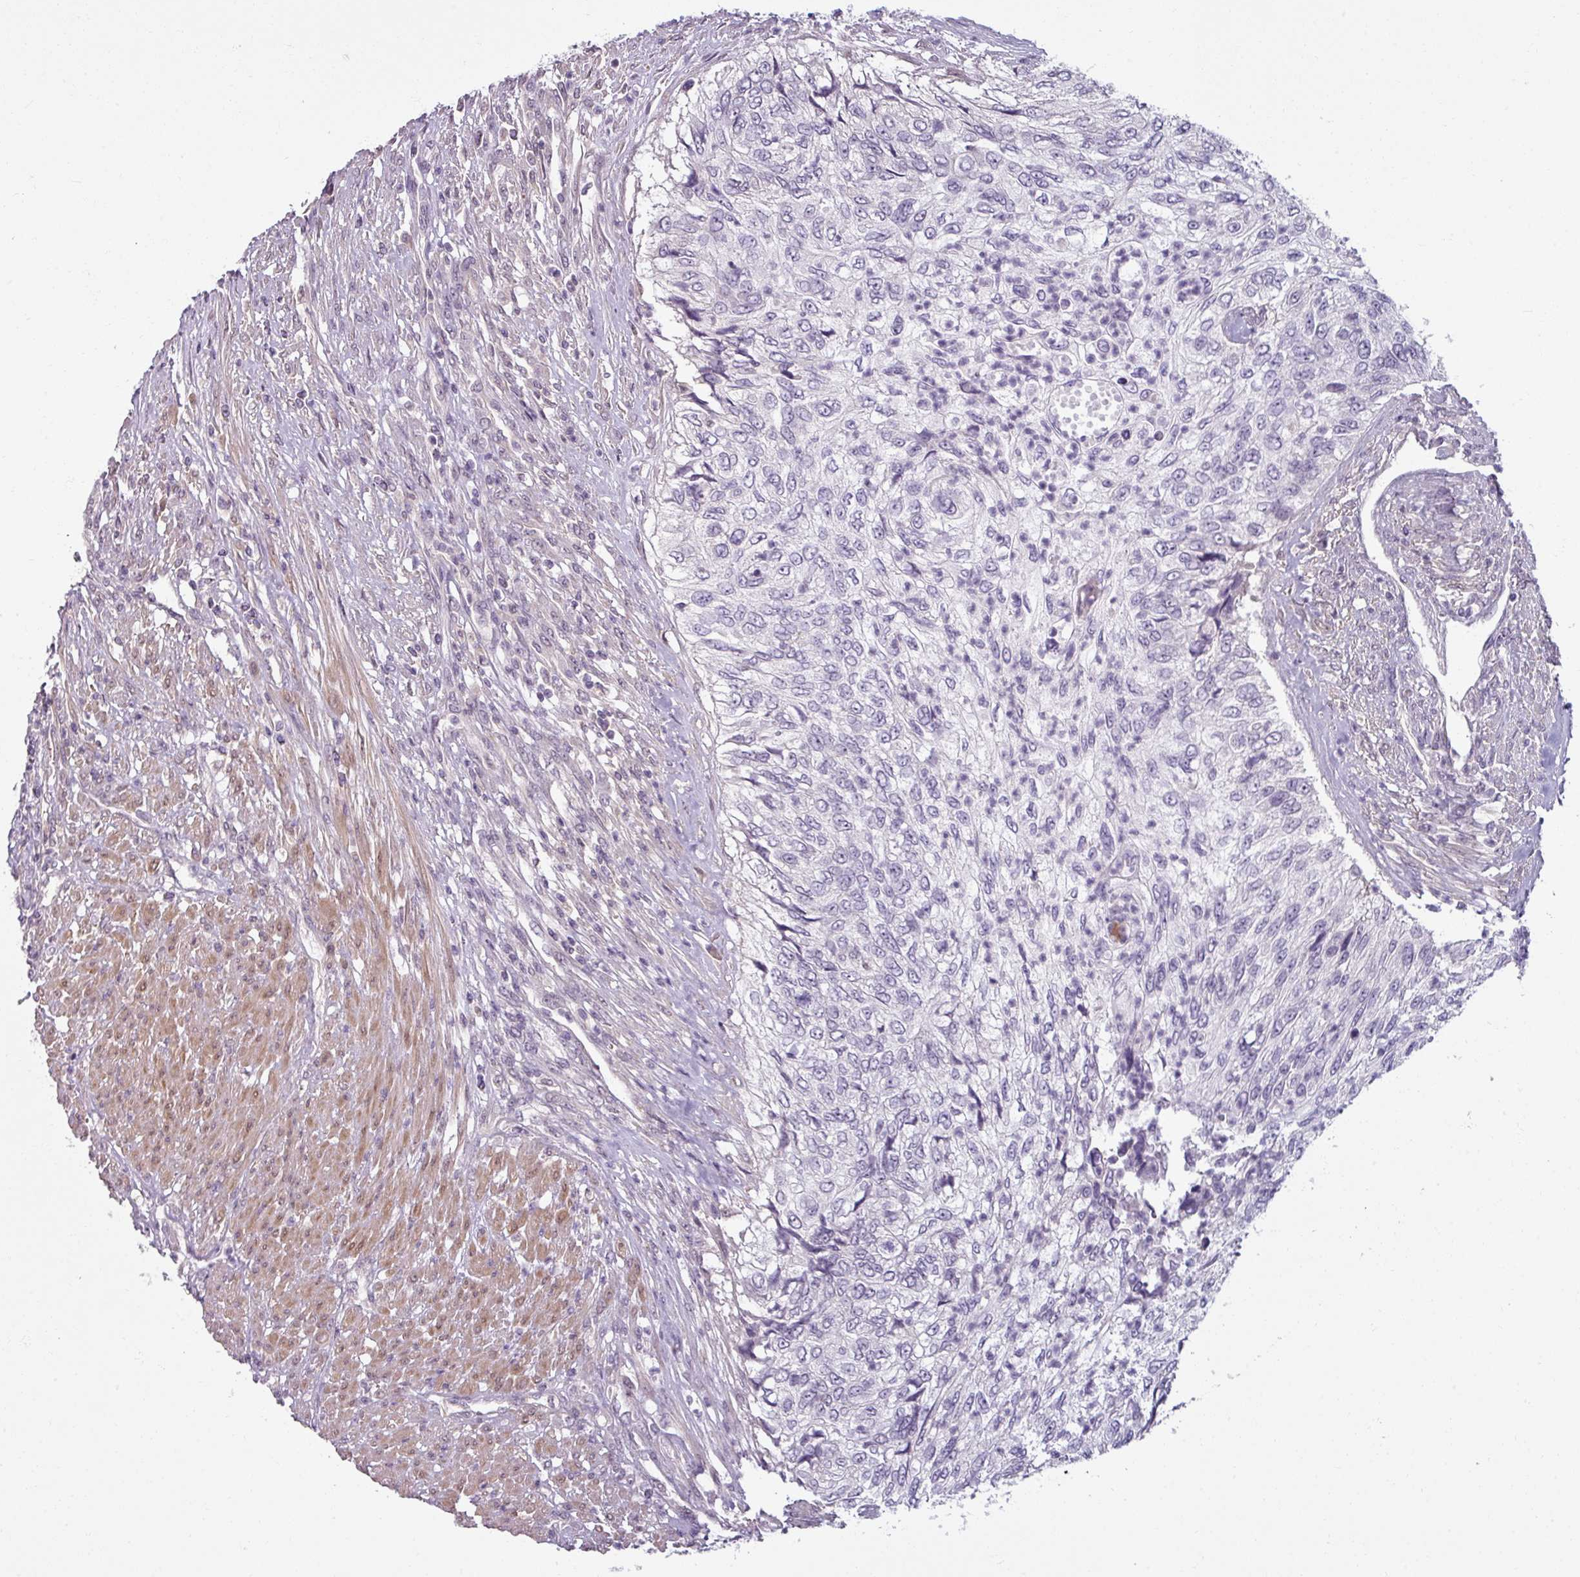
{"staining": {"intensity": "negative", "quantity": "none", "location": "none"}, "tissue": "urothelial cancer", "cell_type": "Tumor cells", "image_type": "cancer", "snomed": [{"axis": "morphology", "description": "Urothelial carcinoma, High grade"}, {"axis": "topography", "description": "Urinary bladder"}], "caption": "Immunohistochemical staining of human urothelial cancer demonstrates no significant staining in tumor cells.", "gene": "UVSSA", "patient": {"sex": "female", "age": 60}}